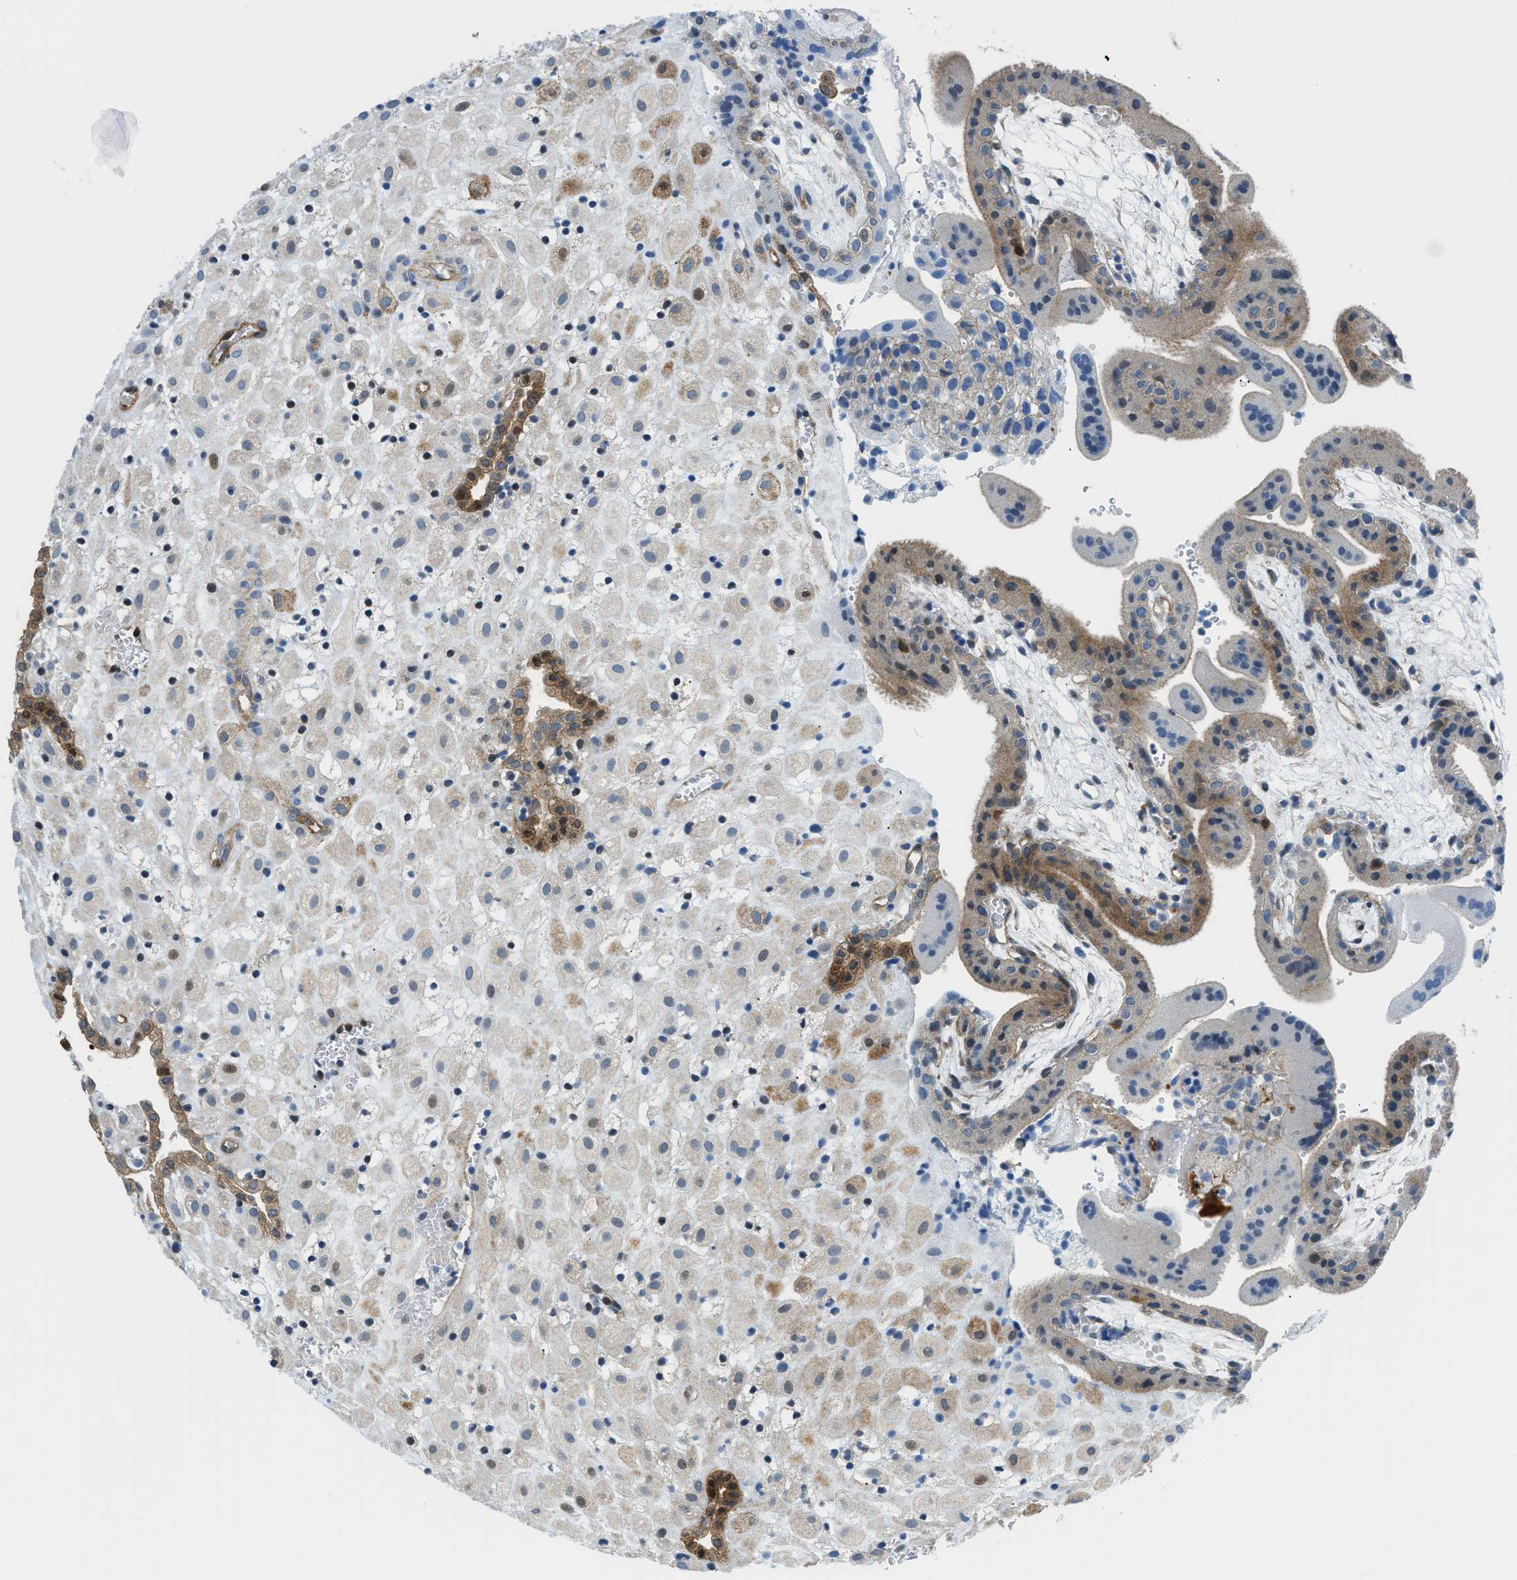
{"staining": {"intensity": "strong", "quantity": "<25%", "location": "cytoplasmic/membranous"}, "tissue": "placenta", "cell_type": "Decidual cells", "image_type": "normal", "snomed": [{"axis": "morphology", "description": "Normal tissue, NOS"}, {"axis": "topography", "description": "Placenta"}], "caption": "Immunohistochemistry (IHC) (DAB (3,3'-diaminobenzidine)) staining of benign placenta demonstrates strong cytoplasmic/membranous protein positivity in about <25% of decidual cells. The protein of interest is stained brown, and the nuclei are stained in blue (DAB (3,3'-diaminobenzidine) IHC with brightfield microscopy, high magnification).", "gene": "YWHAE", "patient": {"sex": "female", "age": 18}}